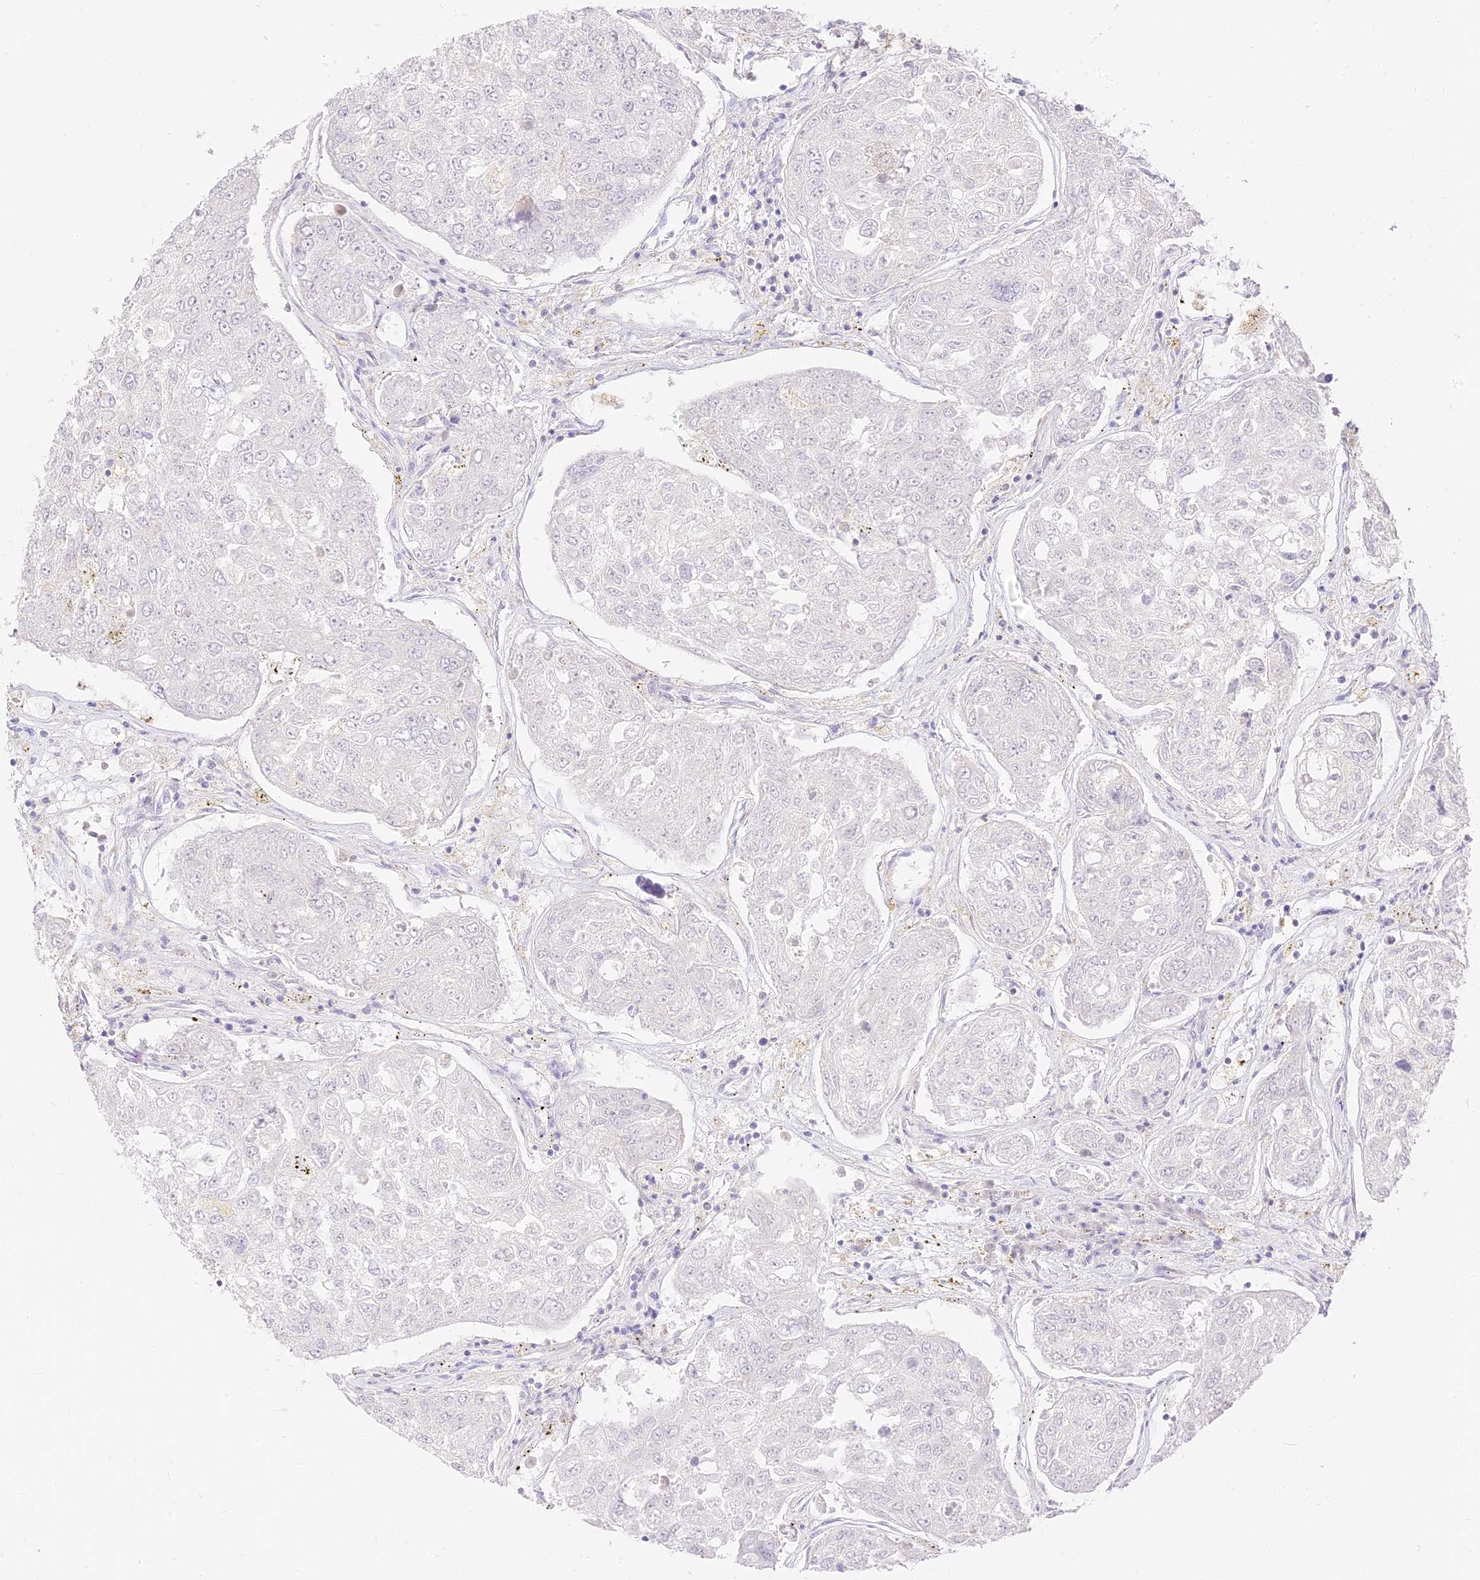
{"staining": {"intensity": "negative", "quantity": "none", "location": "none"}, "tissue": "urothelial cancer", "cell_type": "Tumor cells", "image_type": "cancer", "snomed": [{"axis": "morphology", "description": "Urothelial carcinoma, High grade"}, {"axis": "topography", "description": "Lymph node"}, {"axis": "topography", "description": "Urinary bladder"}], "caption": "Micrograph shows no significant protein expression in tumor cells of urothelial cancer.", "gene": "SEC13", "patient": {"sex": "male", "age": 51}}